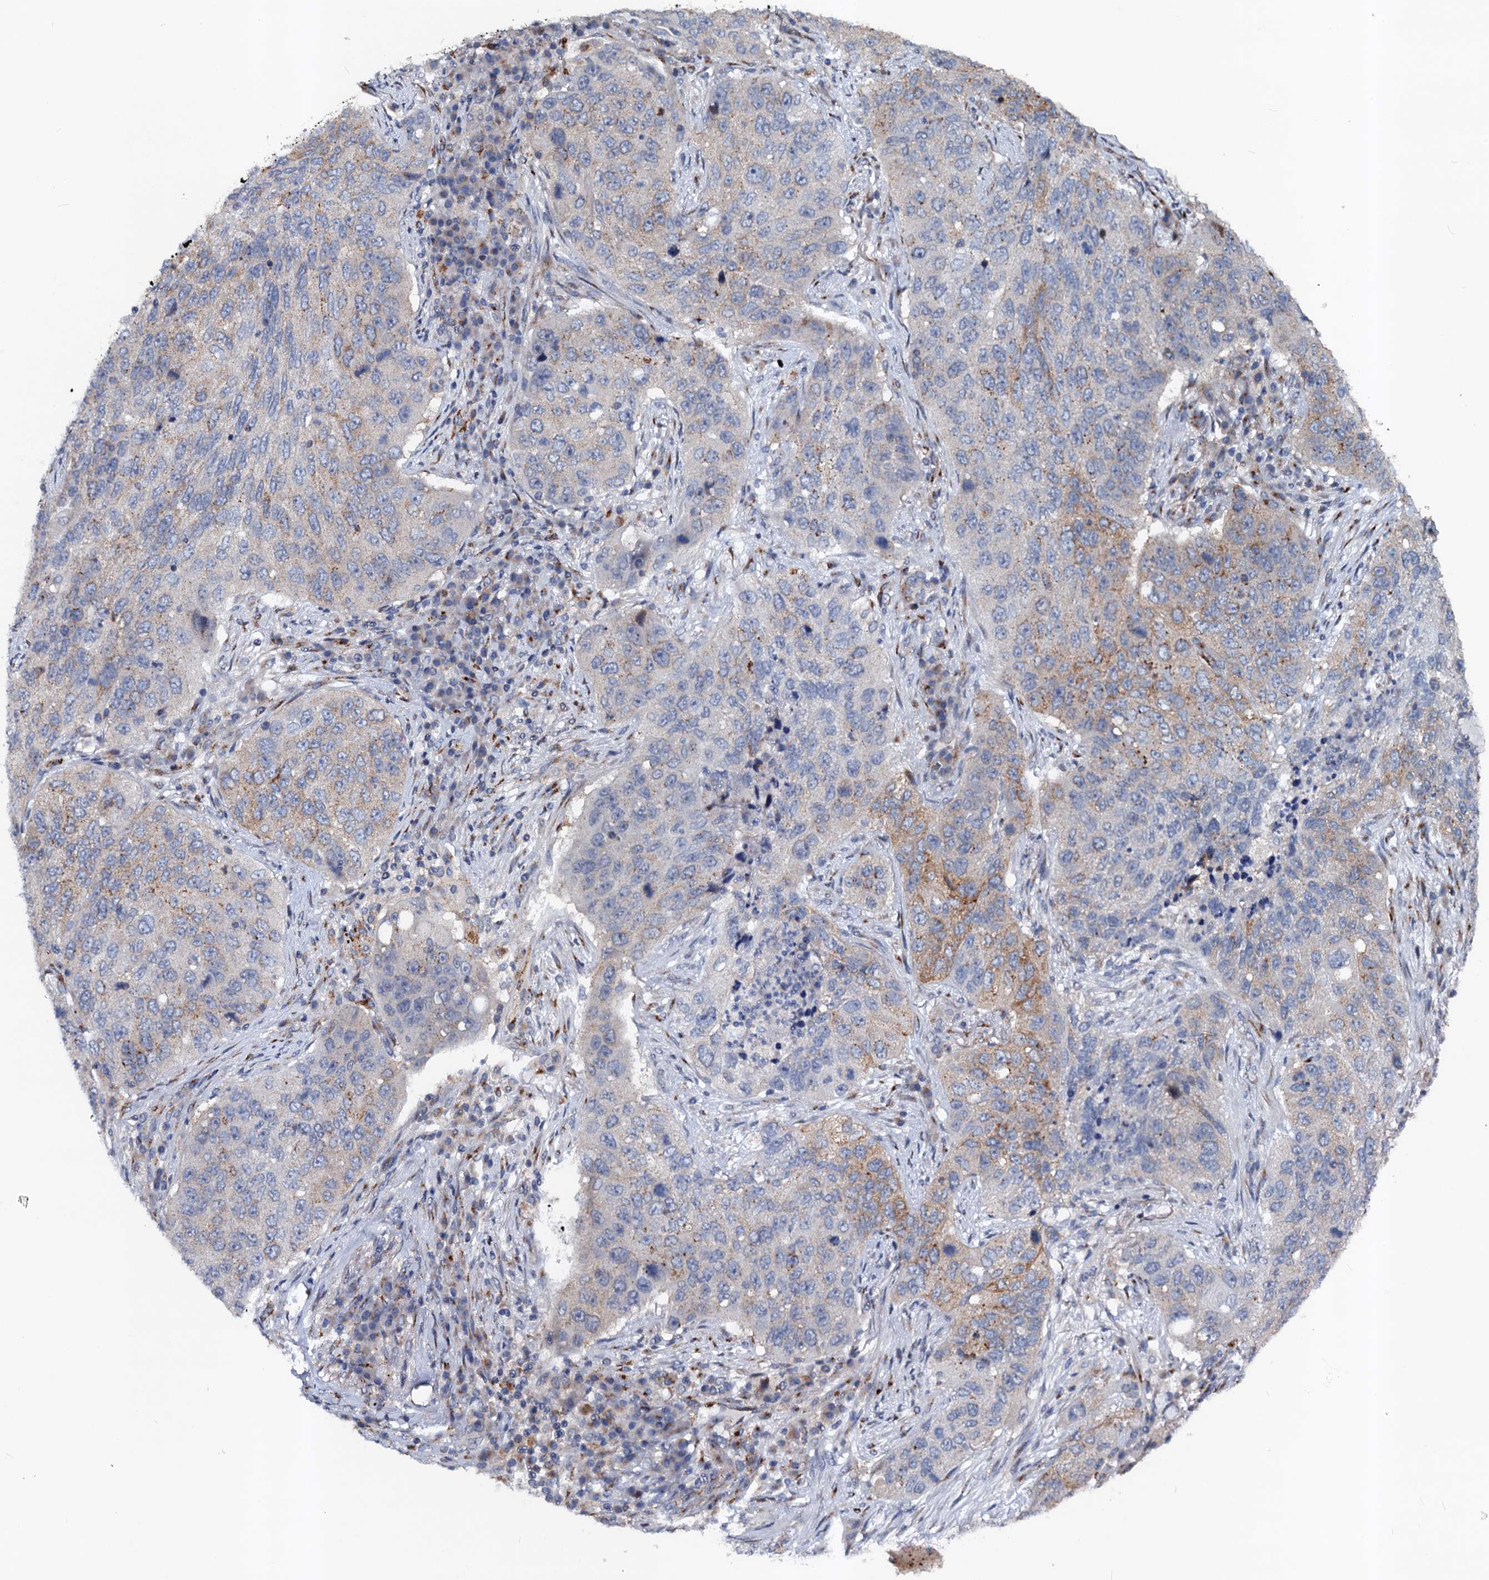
{"staining": {"intensity": "weak", "quantity": "<25%", "location": "cytoplasmic/membranous"}, "tissue": "lung cancer", "cell_type": "Tumor cells", "image_type": "cancer", "snomed": [{"axis": "morphology", "description": "Squamous cell carcinoma, NOS"}, {"axis": "topography", "description": "Lung"}], "caption": "This is a histopathology image of IHC staining of lung squamous cell carcinoma, which shows no positivity in tumor cells.", "gene": "NBEA", "patient": {"sex": "female", "age": 63}}